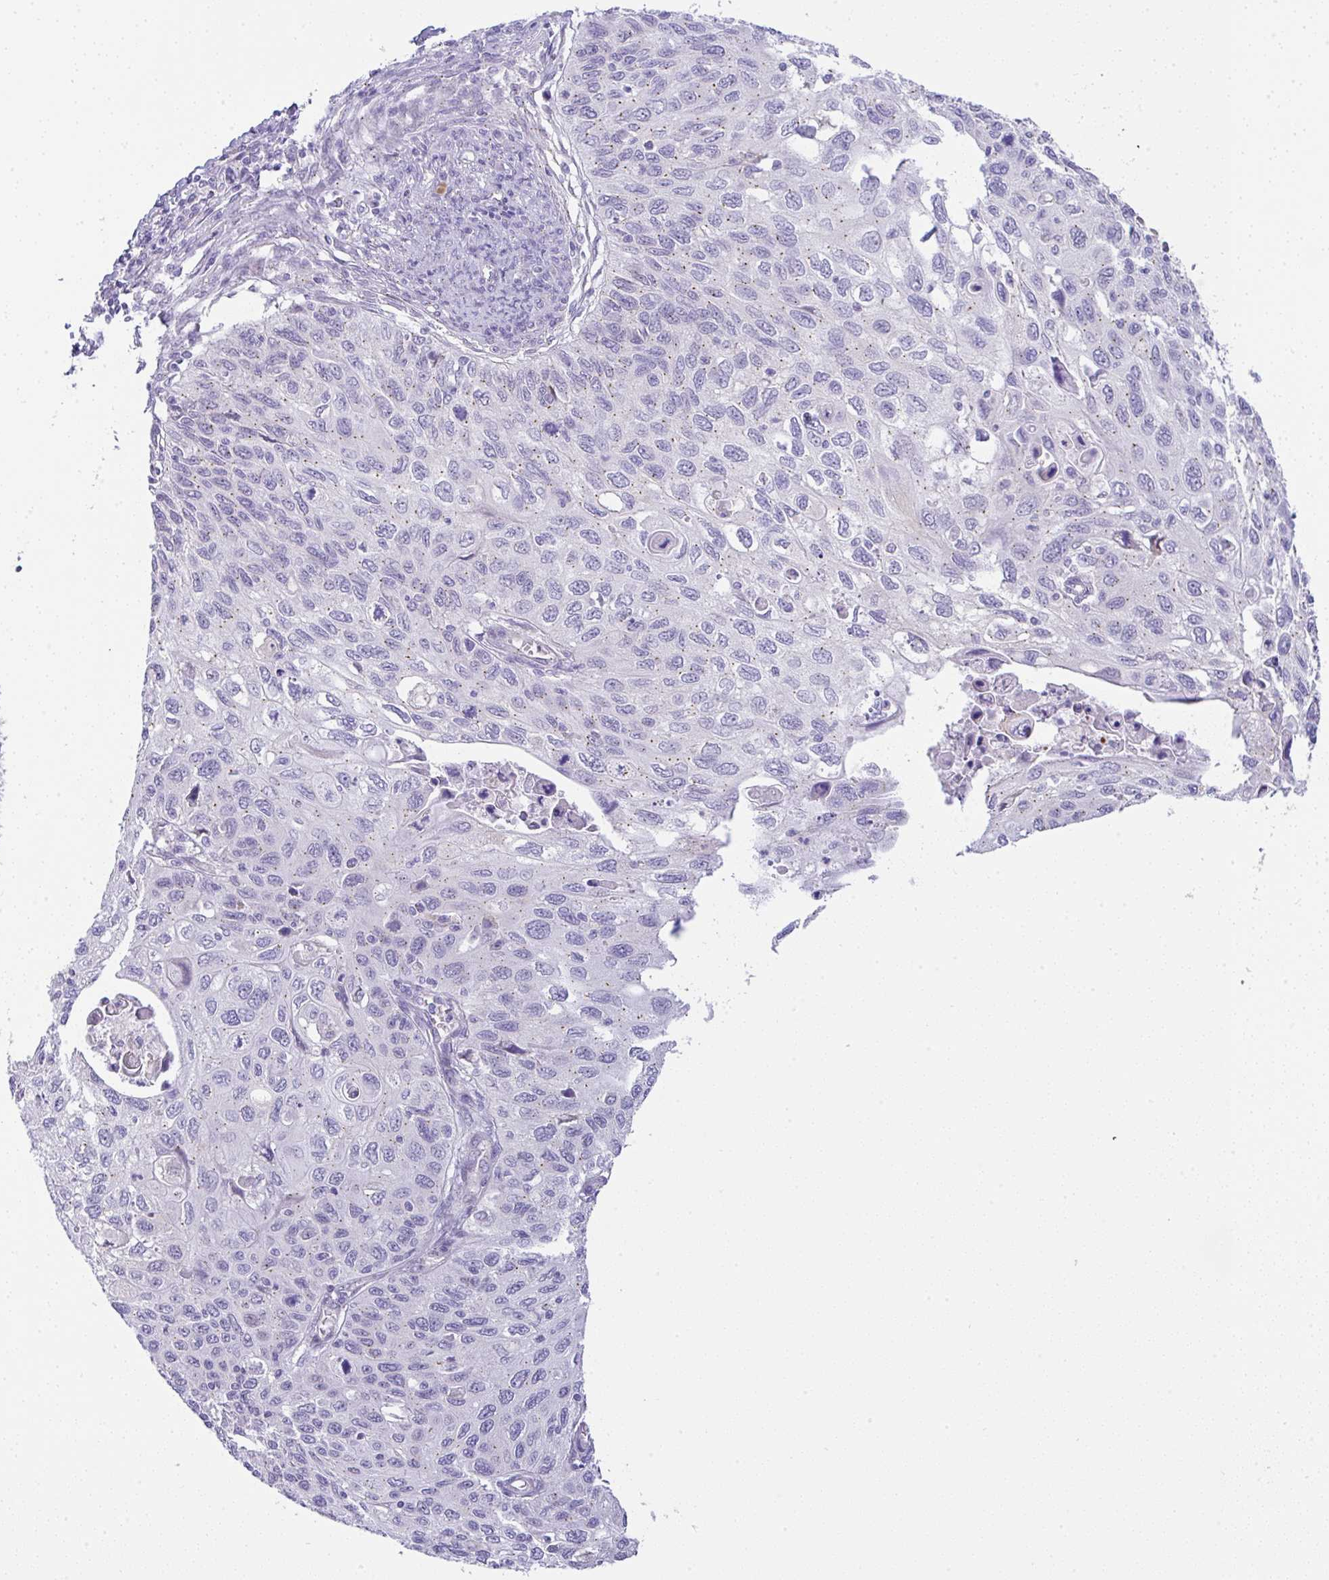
{"staining": {"intensity": "negative", "quantity": "none", "location": "none"}, "tissue": "cervical cancer", "cell_type": "Tumor cells", "image_type": "cancer", "snomed": [{"axis": "morphology", "description": "Squamous cell carcinoma, NOS"}, {"axis": "topography", "description": "Cervix"}], "caption": "A high-resolution image shows immunohistochemistry staining of squamous cell carcinoma (cervical), which exhibits no significant expression in tumor cells.", "gene": "FAM177A1", "patient": {"sex": "female", "age": 70}}